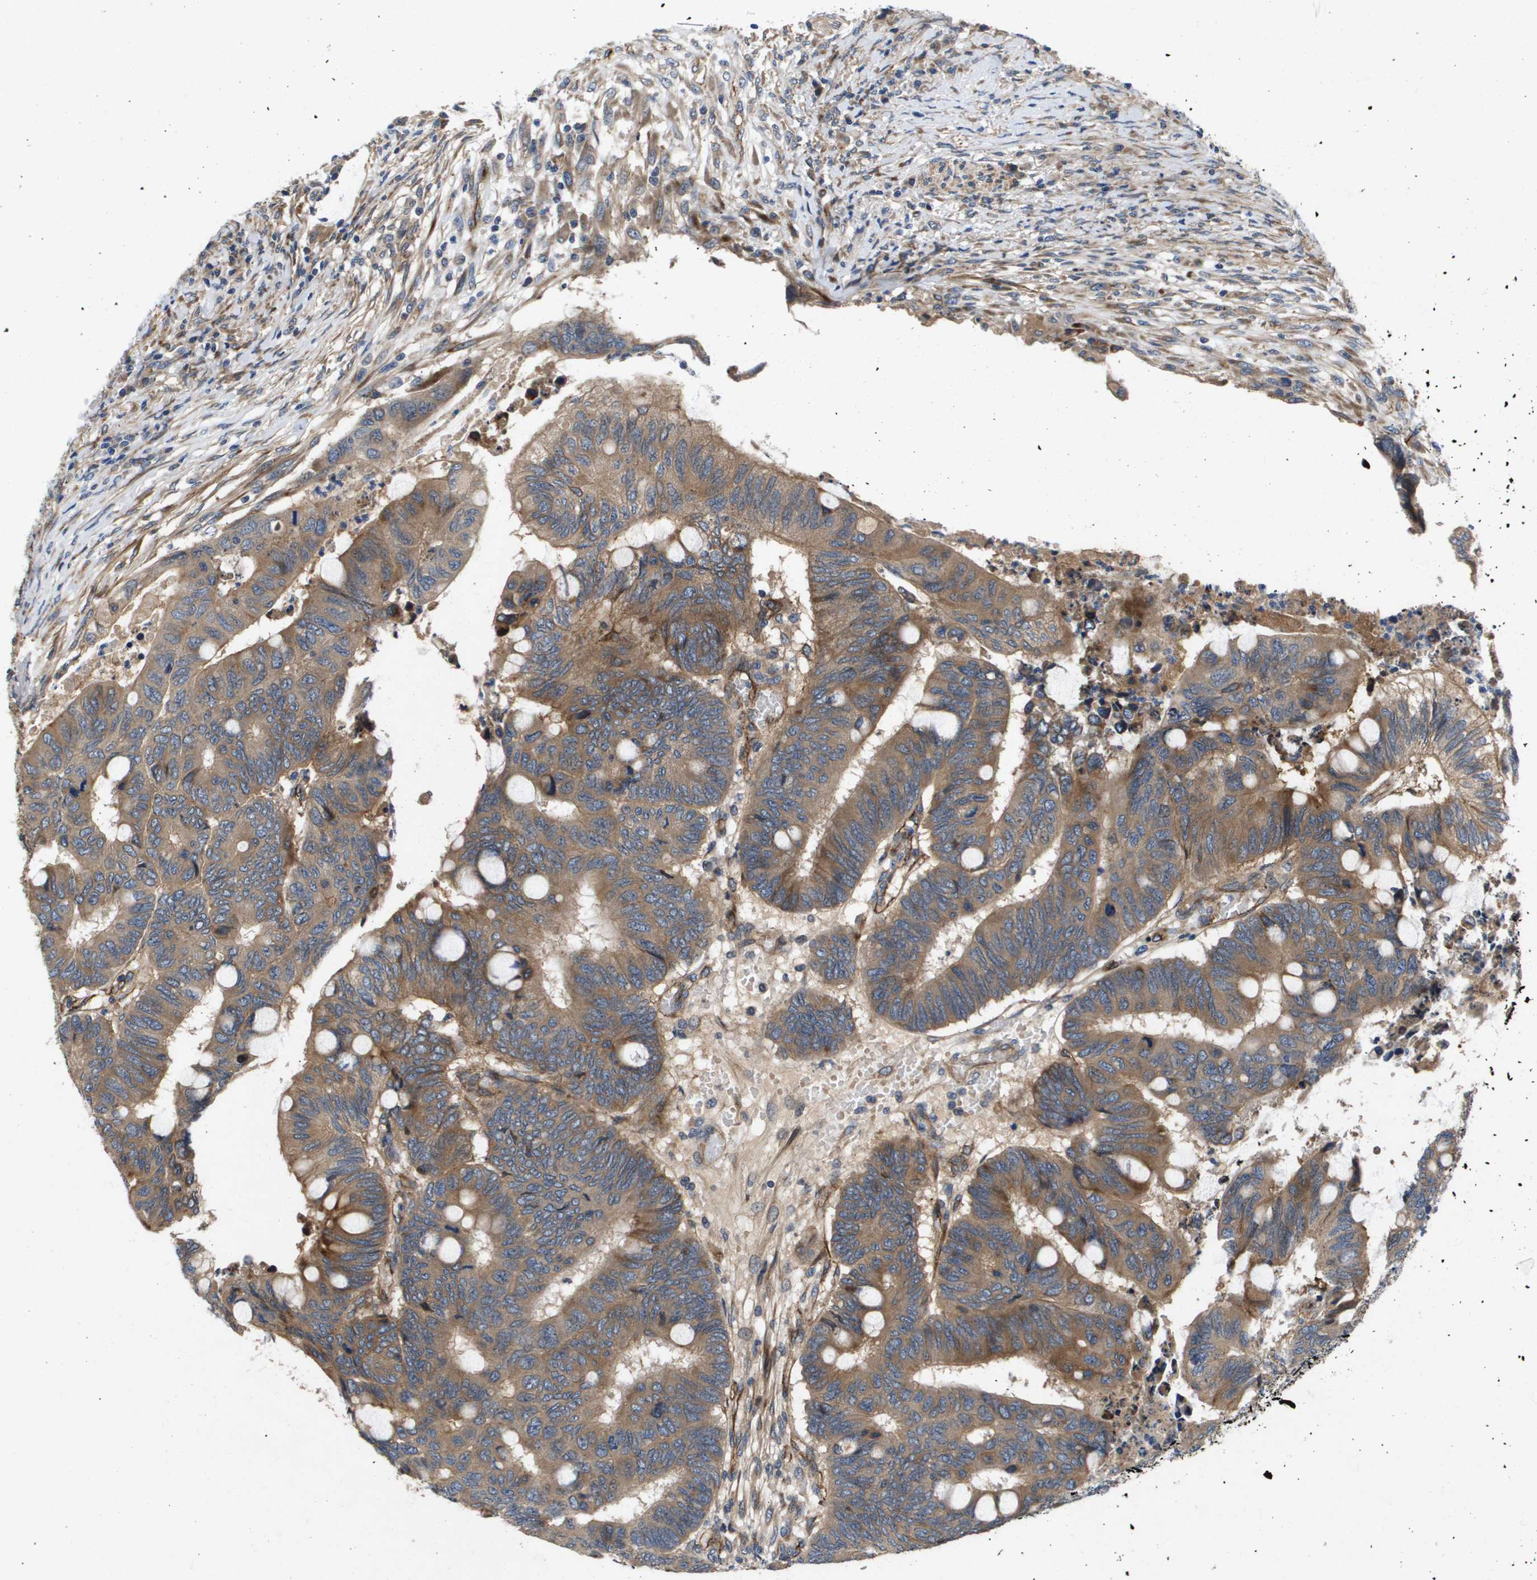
{"staining": {"intensity": "moderate", "quantity": ">75%", "location": "cytoplasmic/membranous"}, "tissue": "colorectal cancer", "cell_type": "Tumor cells", "image_type": "cancer", "snomed": [{"axis": "morphology", "description": "Normal tissue, NOS"}, {"axis": "morphology", "description": "Adenocarcinoma, NOS"}, {"axis": "topography", "description": "Rectum"}, {"axis": "topography", "description": "Peripheral nerve tissue"}], "caption": "Immunohistochemistry (IHC) image of neoplastic tissue: colorectal cancer (adenocarcinoma) stained using immunohistochemistry (IHC) displays medium levels of moderate protein expression localized specifically in the cytoplasmic/membranous of tumor cells, appearing as a cytoplasmic/membranous brown color.", "gene": "ENTPD2", "patient": {"sex": "male", "age": 92}}